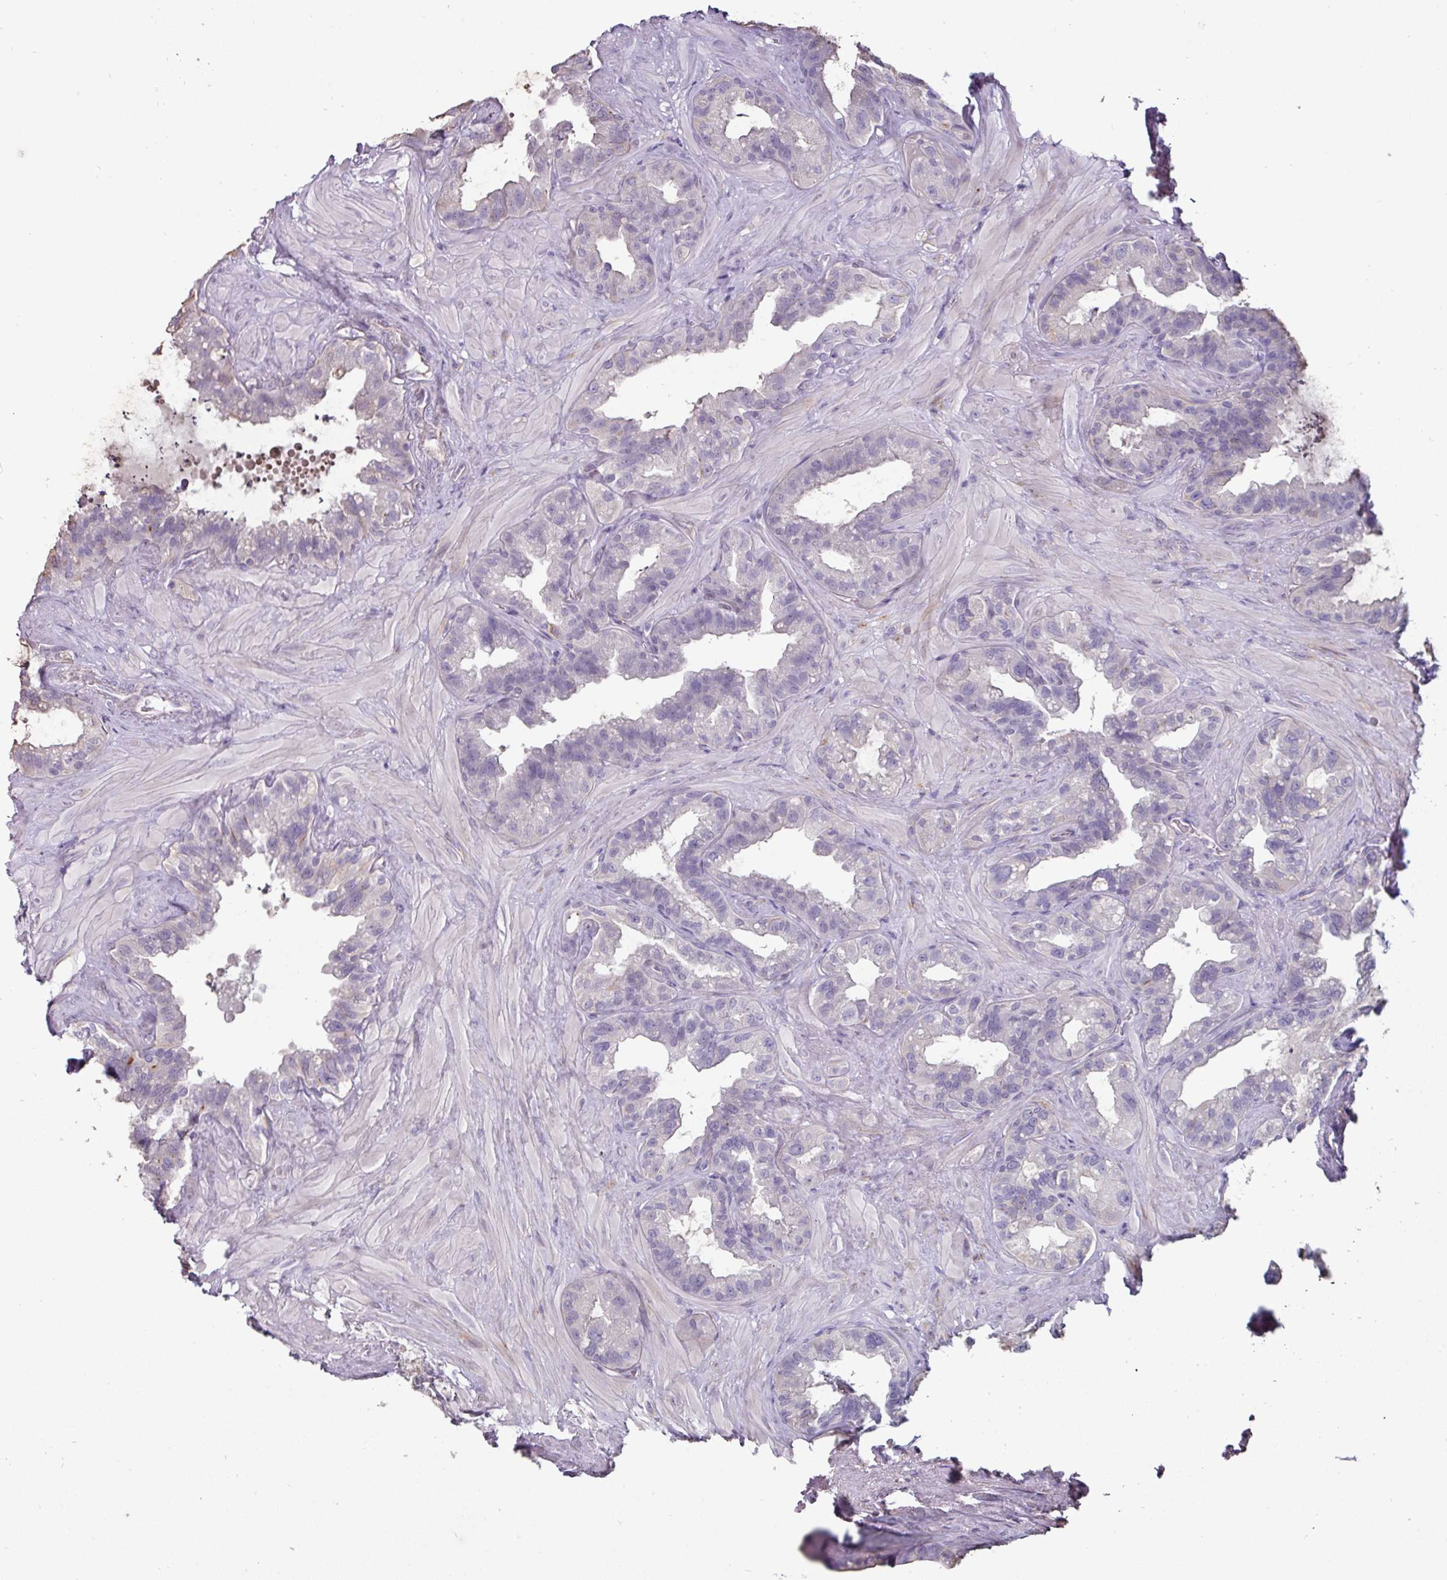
{"staining": {"intensity": "negative", "quantity": "none", "location": "none"}, "tissue": "seminal vesicle", "cell_type": "Glandular cells", "image_type": "normal", "snomed": [{"axis": "morphology", "description": "Normal tissue, NOS"}, {"axis": "topography", "description": "Seminal veicle"}, {"axis": "topography", "description": "Peripheral nerve tissue"}], "caption": "The image reveals no significant expression in glandular cells of seminal vesicle. (Stains: DAB (3,3'-diaminobenzidine) immunohistochemistry with hematoxylin counter stain, Microscopy: brightfield microscopy at high magnification).", "gene": "EYA3", "patient": {"sex": "male", "age": 76}}